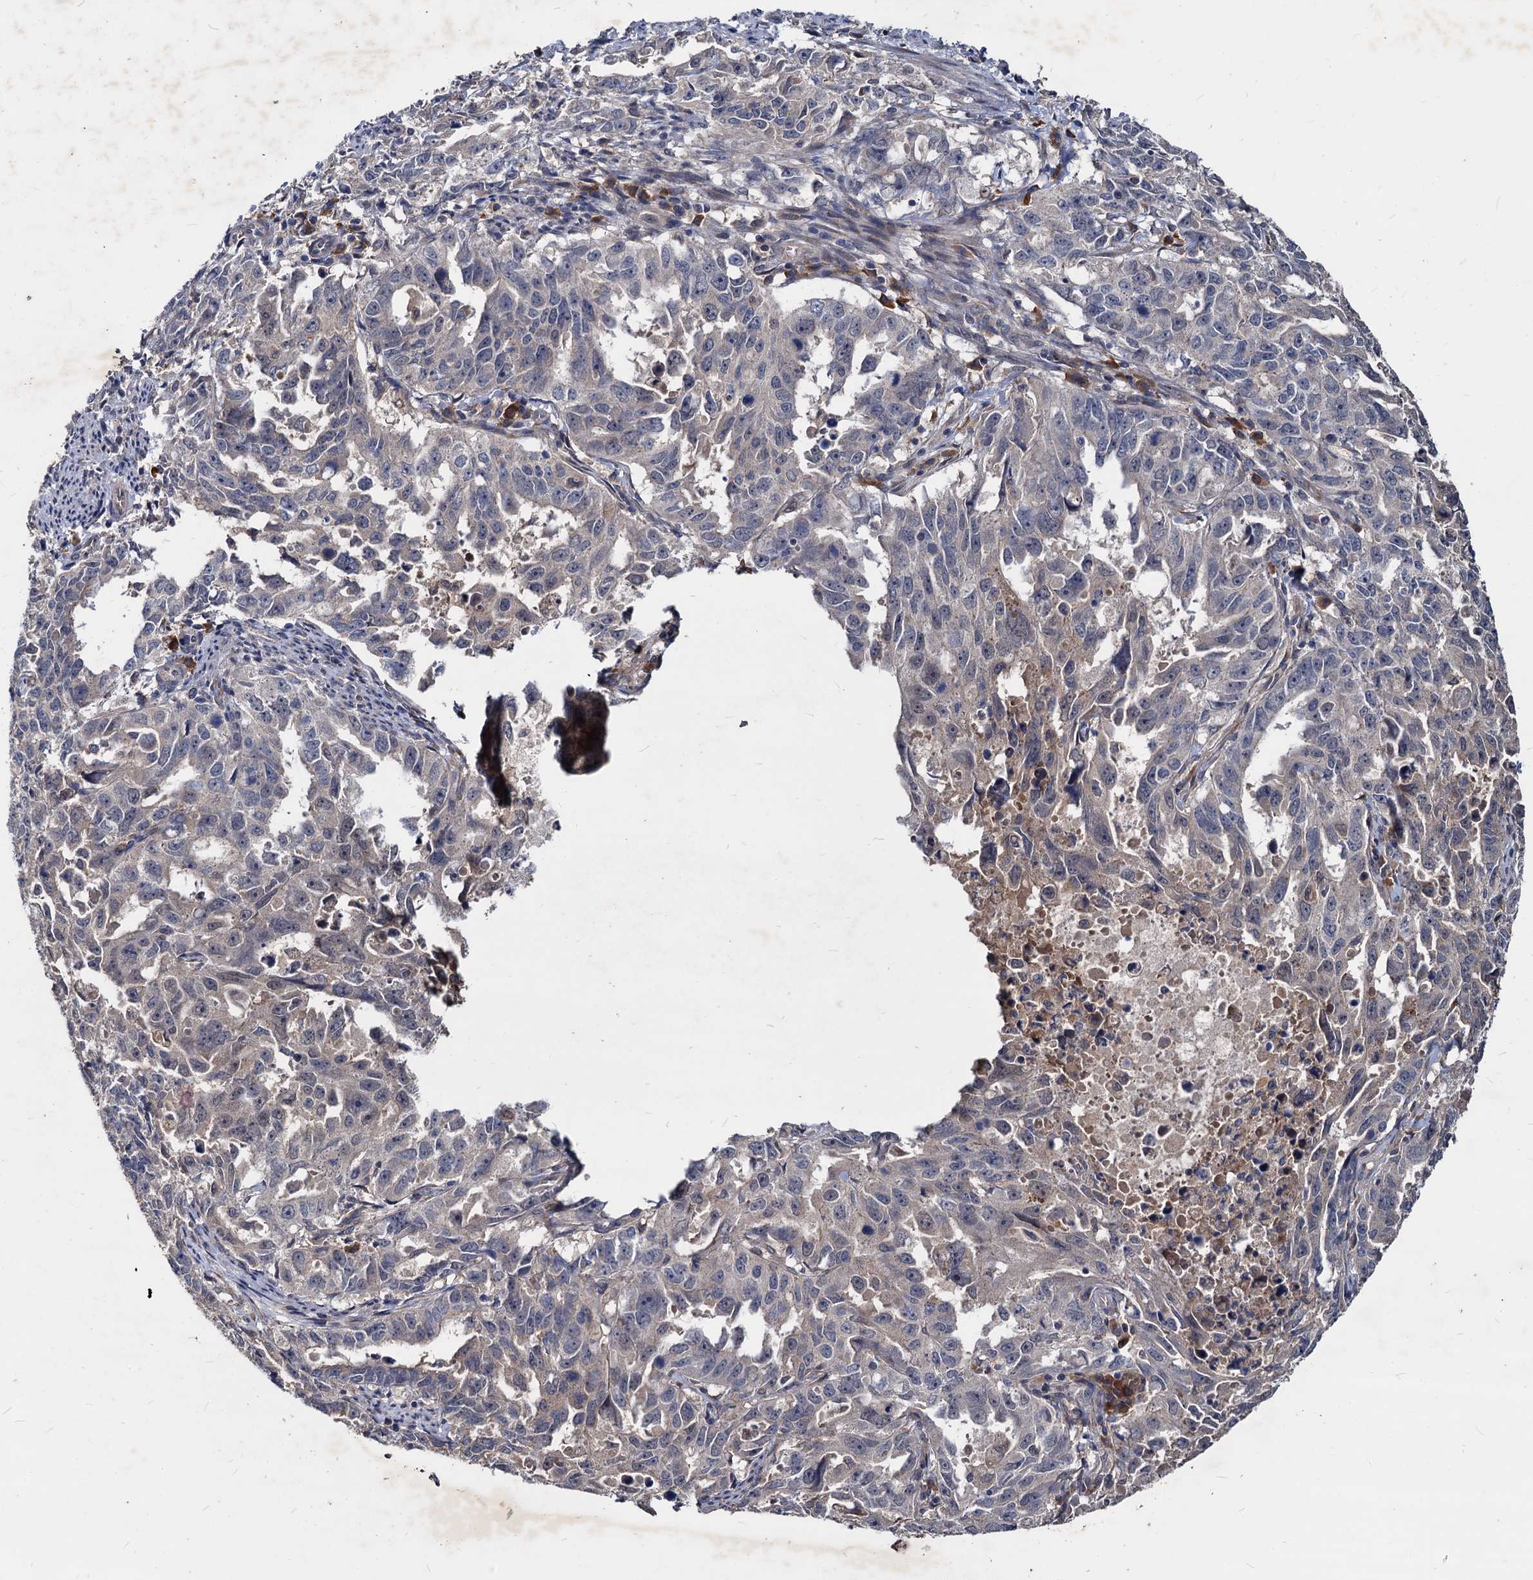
{"staining": {"intensity": "negative", "quantity": "none", "location": "none"}, "tissue": "endometrial cancer", "cell_type": "Tumor cells", "image_type": "cancer", "snomed": [{"axis": "morphology", "description": "Adenocarcinoma, NOS"}, {"axis": "topography", "description": "Endometrium"}], "caption": "DAB immunohistochemical staining of endometrial cancer (adenocarcinoma) shows no significant staining in tumor cells. (Brightfield microscopy of DAB immunohistochemistry at high magnification).", "gene": "CCDC184", "patient": {"sex": "female", "age": 65}}